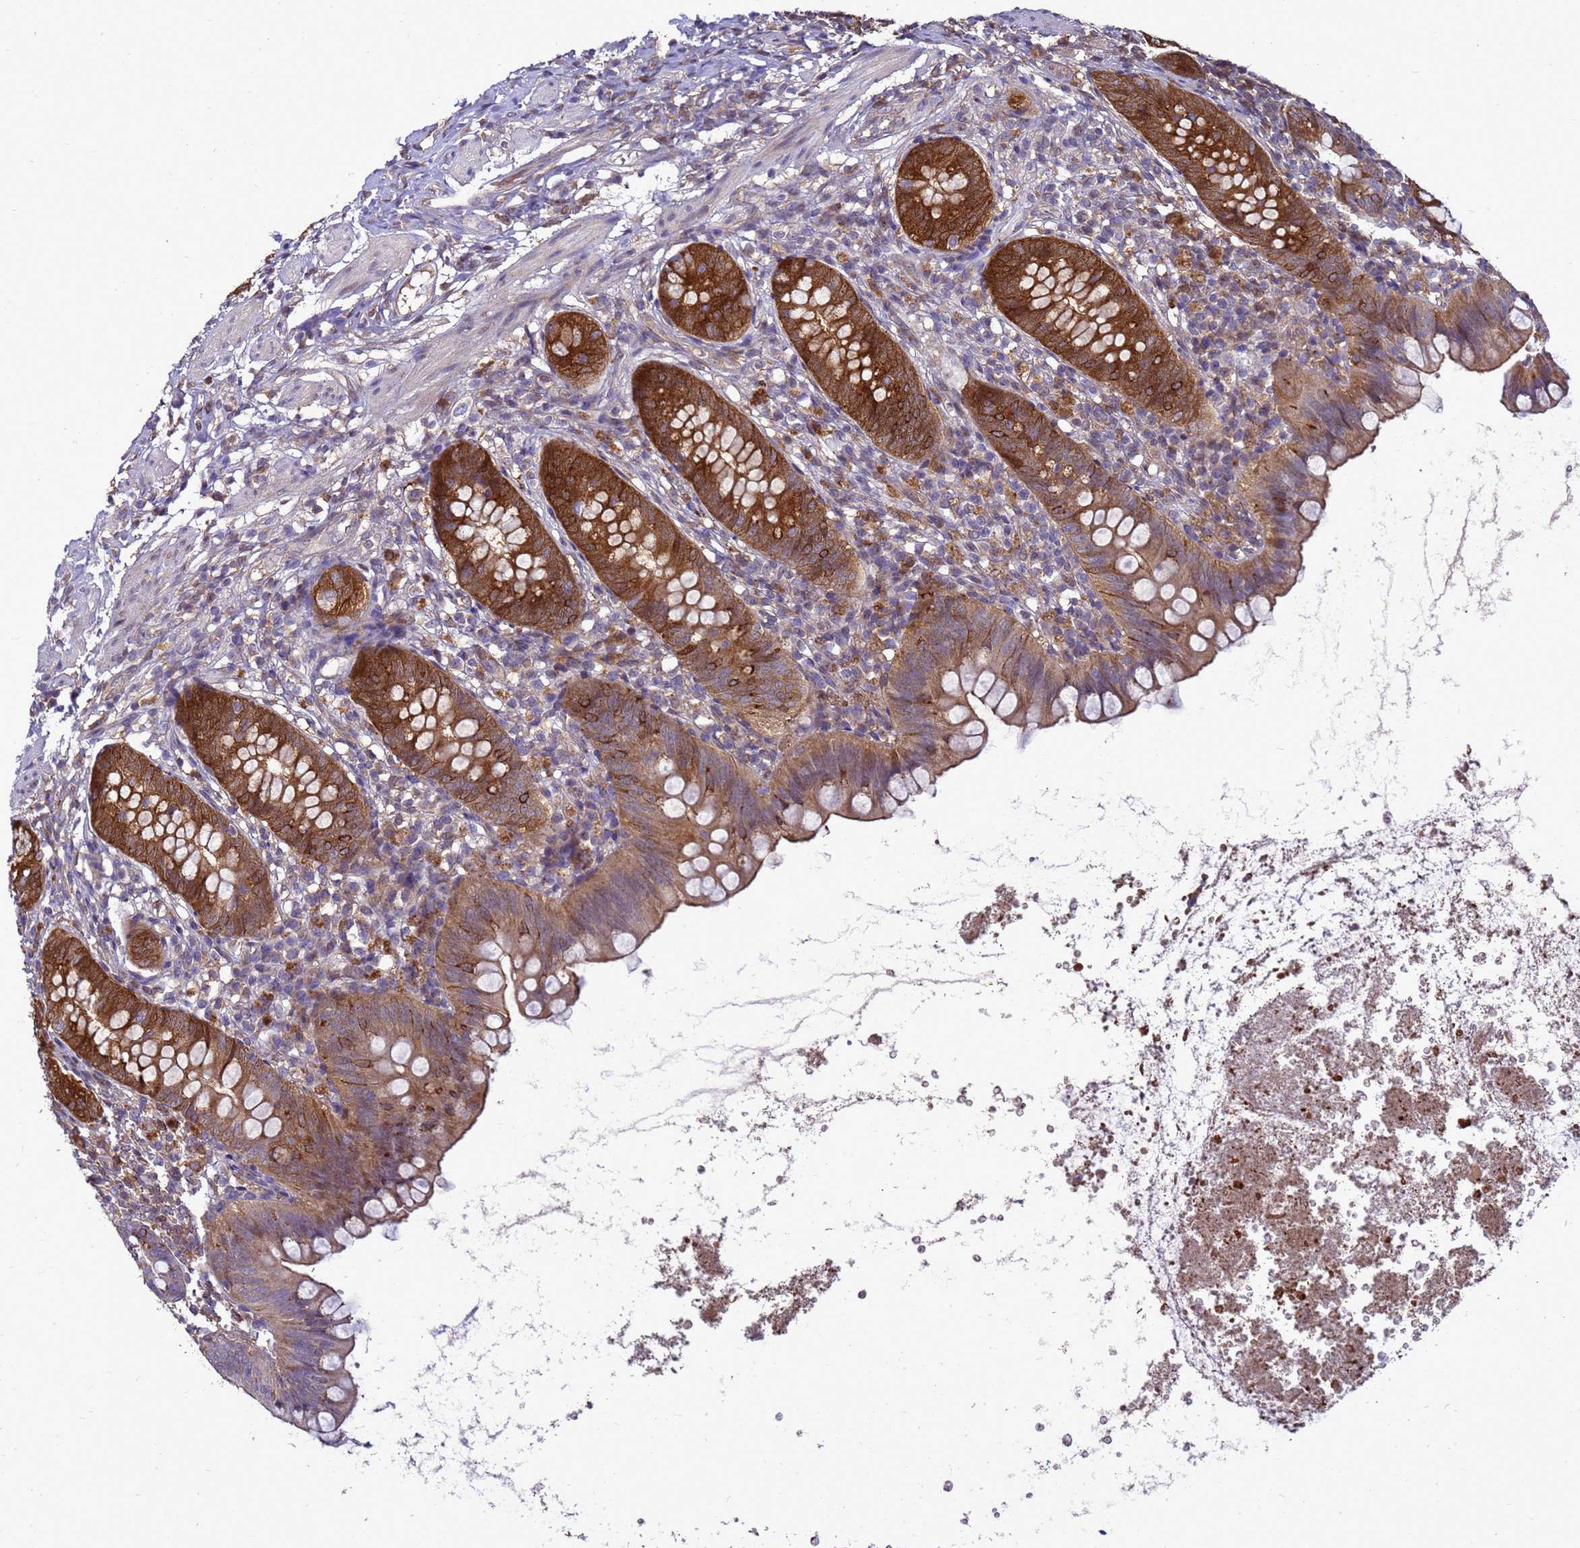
{"staining": {"intensity": "strong", "quantity": ">75%", "location": "cytoplasmic/membranous,nuclear"}, "tissue": "appendix", "cell_type": "Glandular cells", "image_type": "normal", "snomed": [{"axis": "morphology", "description": "Normal tissue, NOS"}, {"axis": "topography", "description": "Appendix"}], "caption": "Appendix stained with IHC displays strong cytoplasmic/membranous,nuclear expression in approximately >75% of glandular cells. Ihc stains the protein in brown and the nuclei are stained blue.", "gene": "EIF4EBP3", "patient": {"sex": "female", "age": 62}}